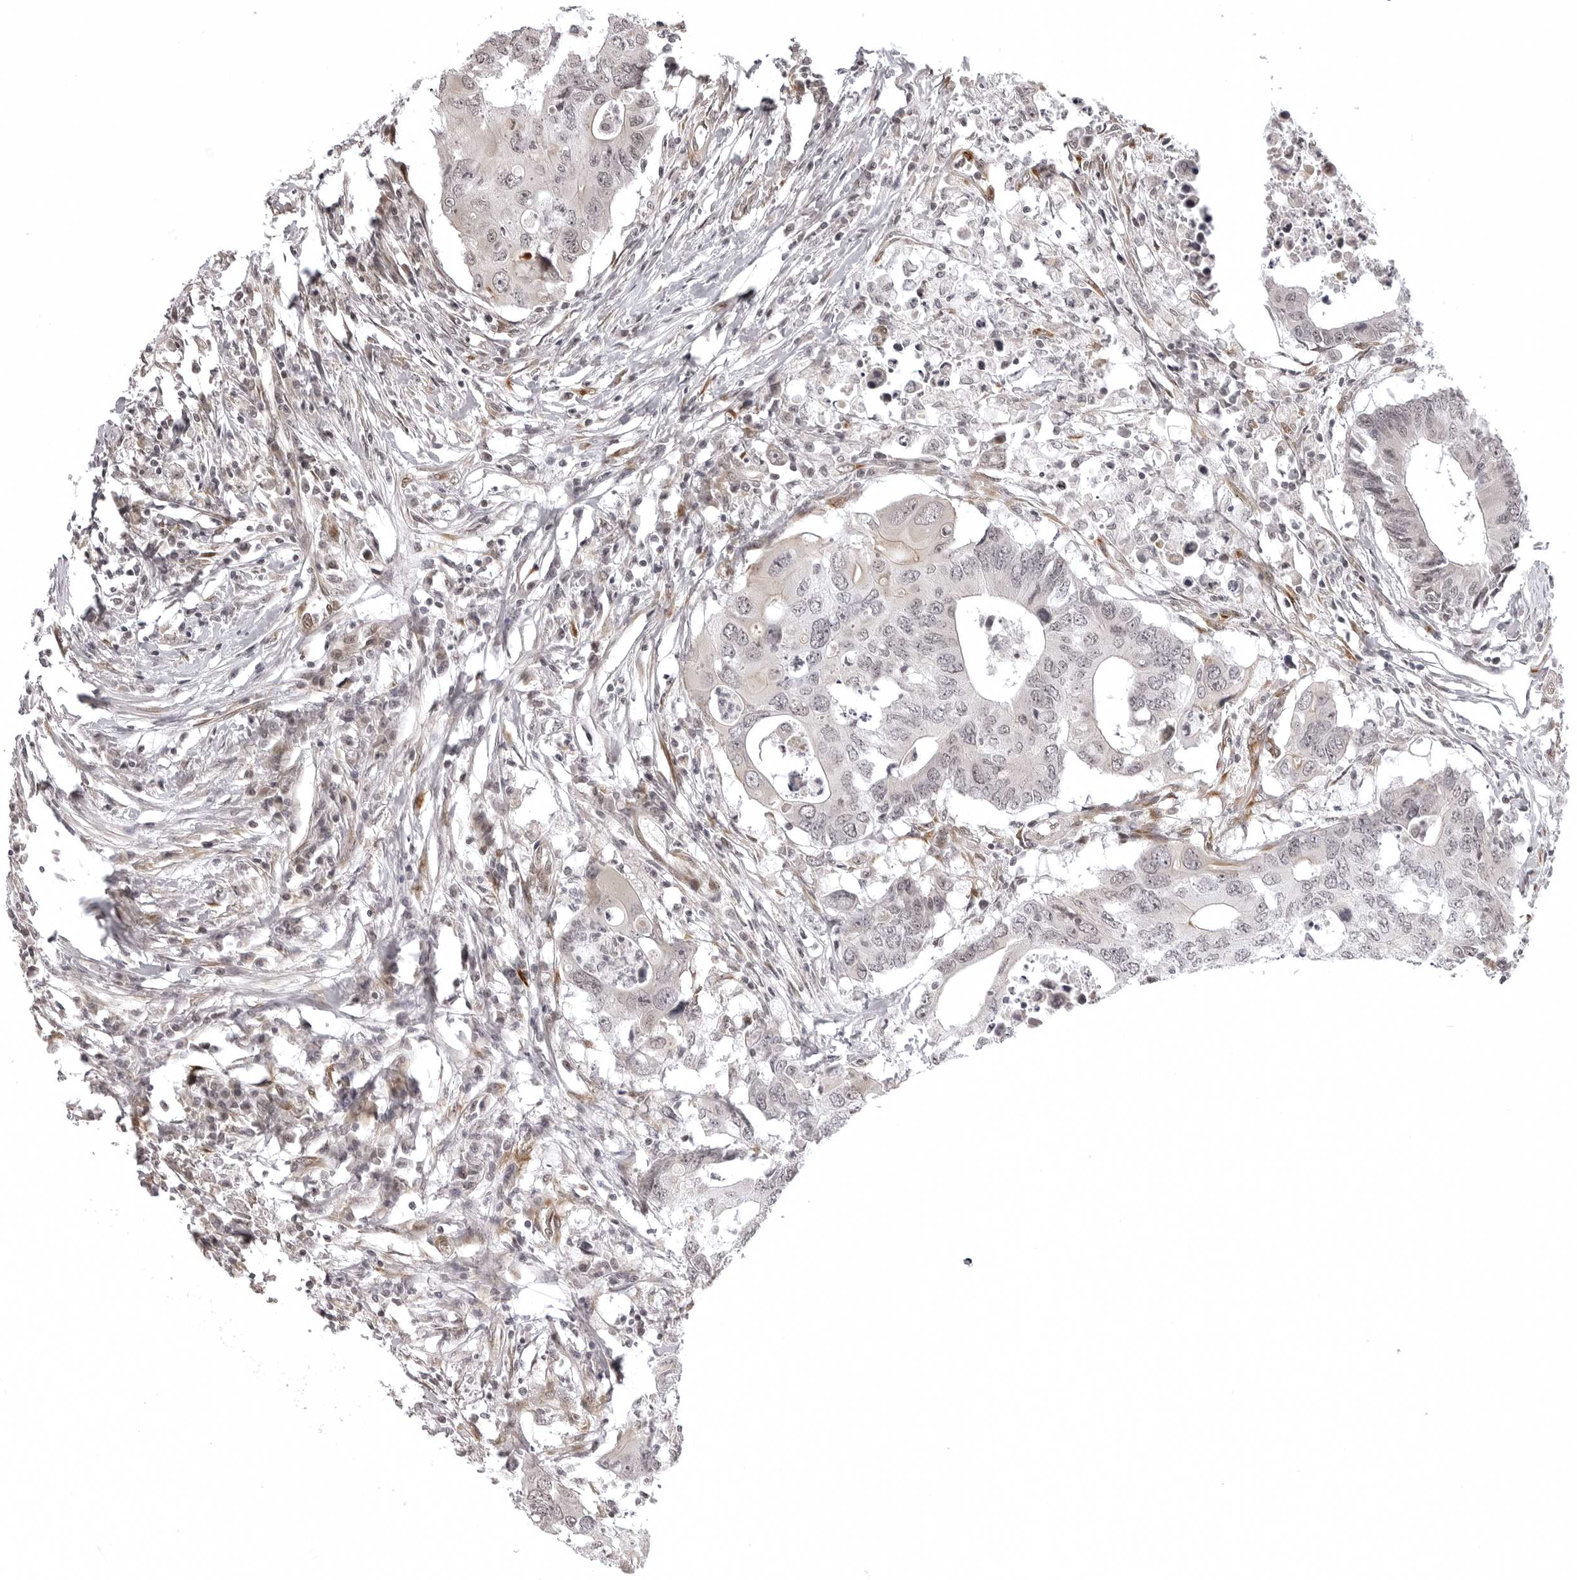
{"staining": {"intensity": "weak", "quantity": "25%-75%", "location": "nuclear"}, "tissue": "colorectal cancer", "cell_type": "Tumor cells", "image_type": "cancer", "snomed": [{"axis": "morphology", "description": "Adenocarcinoma, NOS"}, {"axis": "topography", "description": "Colon"}], "caption": "Tumor cells demonstrate low levels of weak nuclear staining in about 25%-75% of cells in adenocarcinoma (colorectal).", "gene": "PHF3", "patient": {"sex": "male", "age": 71}}